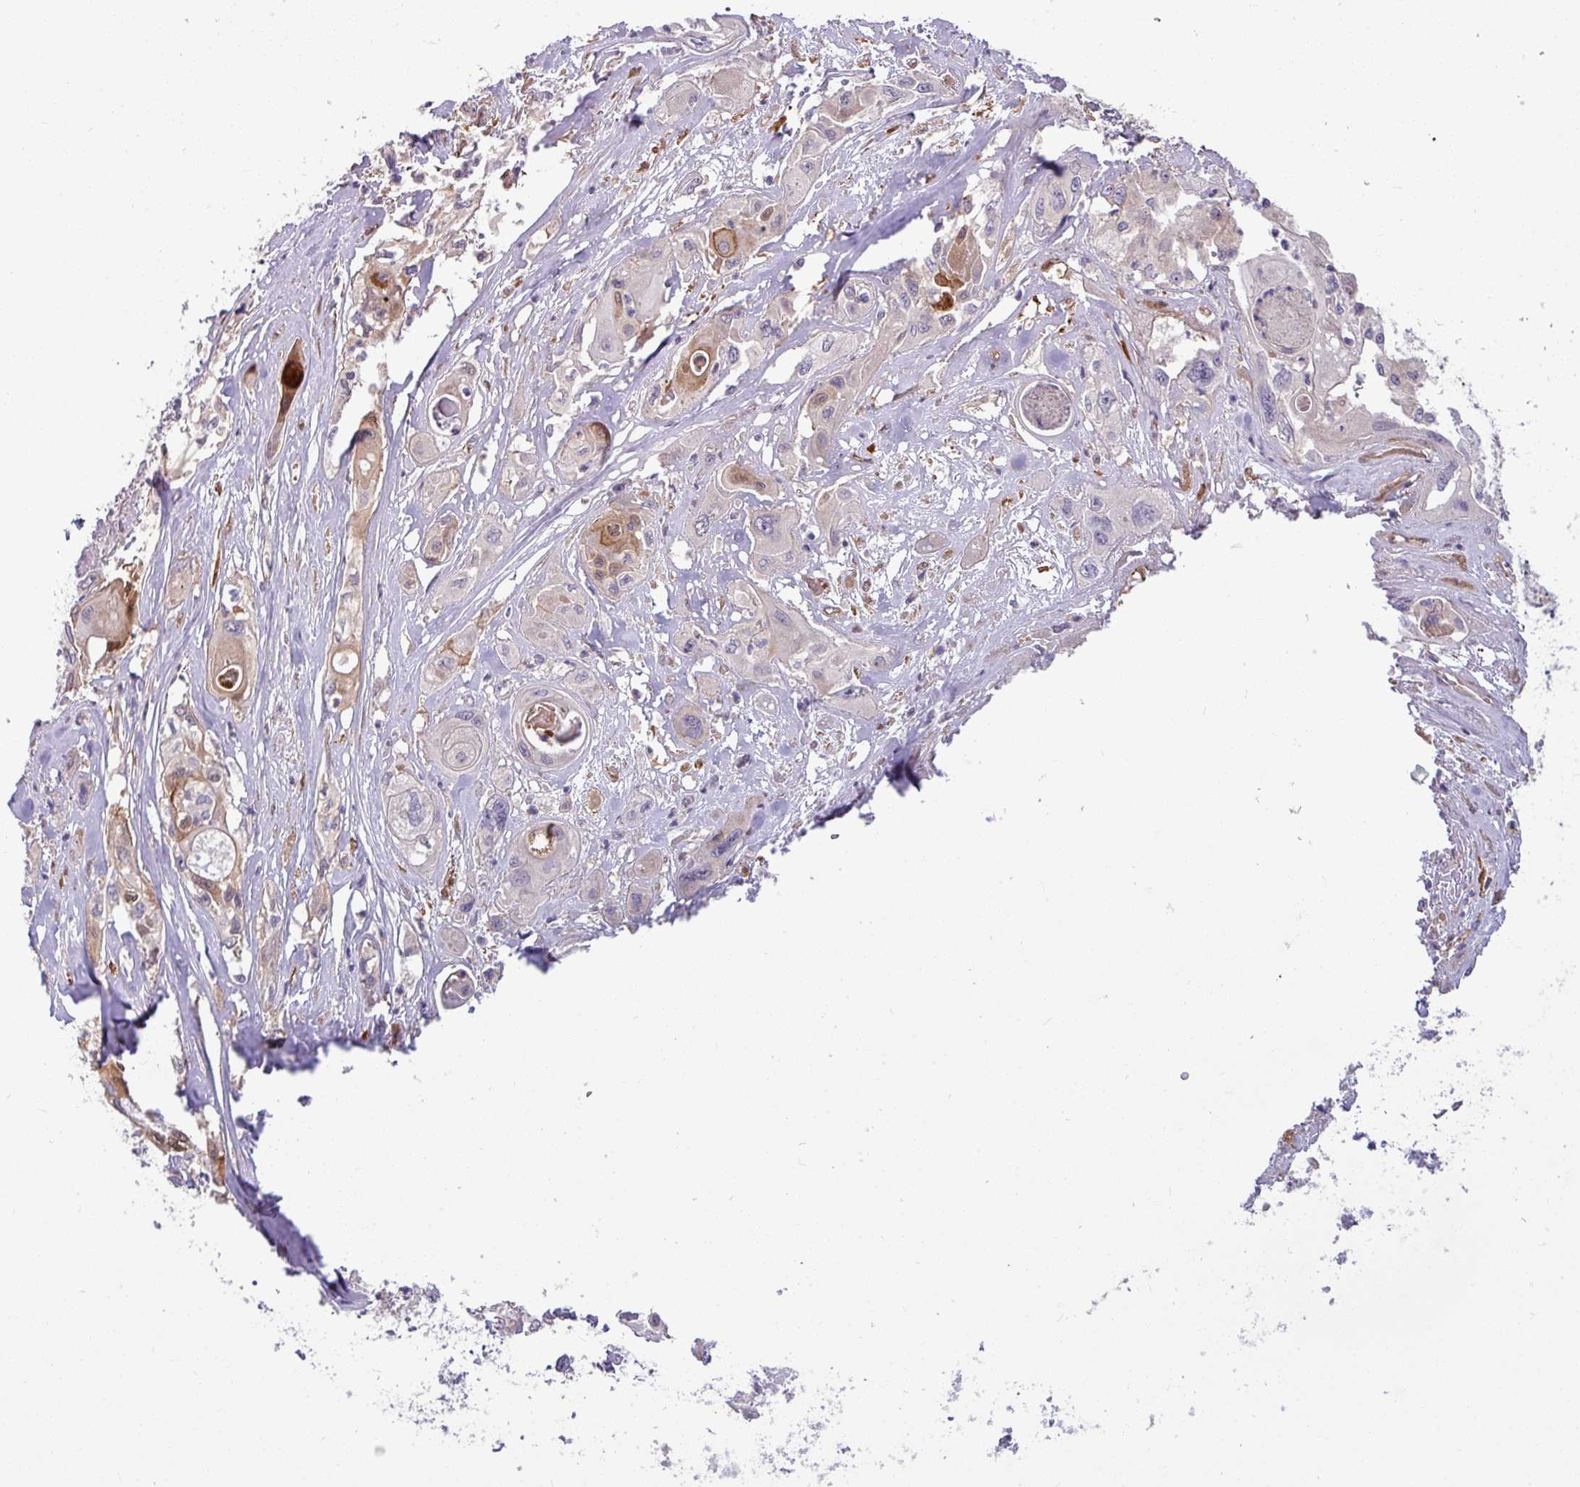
{"staining": {"intensity": "moderate", "quantity": "<25%", "location": "cytoplasmic/membranous"}, "tissue": "cervical cancer", "cell_type": "Tumor cells", "image_type": "cancer", "snomed": [{"axis": "morphology", "description": "Squamous cell carcinoma, NOS"}, {"axis": "topography", "description": "Cervix"}], "caption": "High-magnification brightfield microscopy of cervical cancer stained with DAB (3,3'-diaminobenzidine) (brown) and counterstained with hematoxylin (blue). tumor cells exhibit moderate cytoplasmic/membranous staining is identified in about<25% of cells.", "gene": "B4GALNT4", "patient": {"sex": "female", "age": 67}}